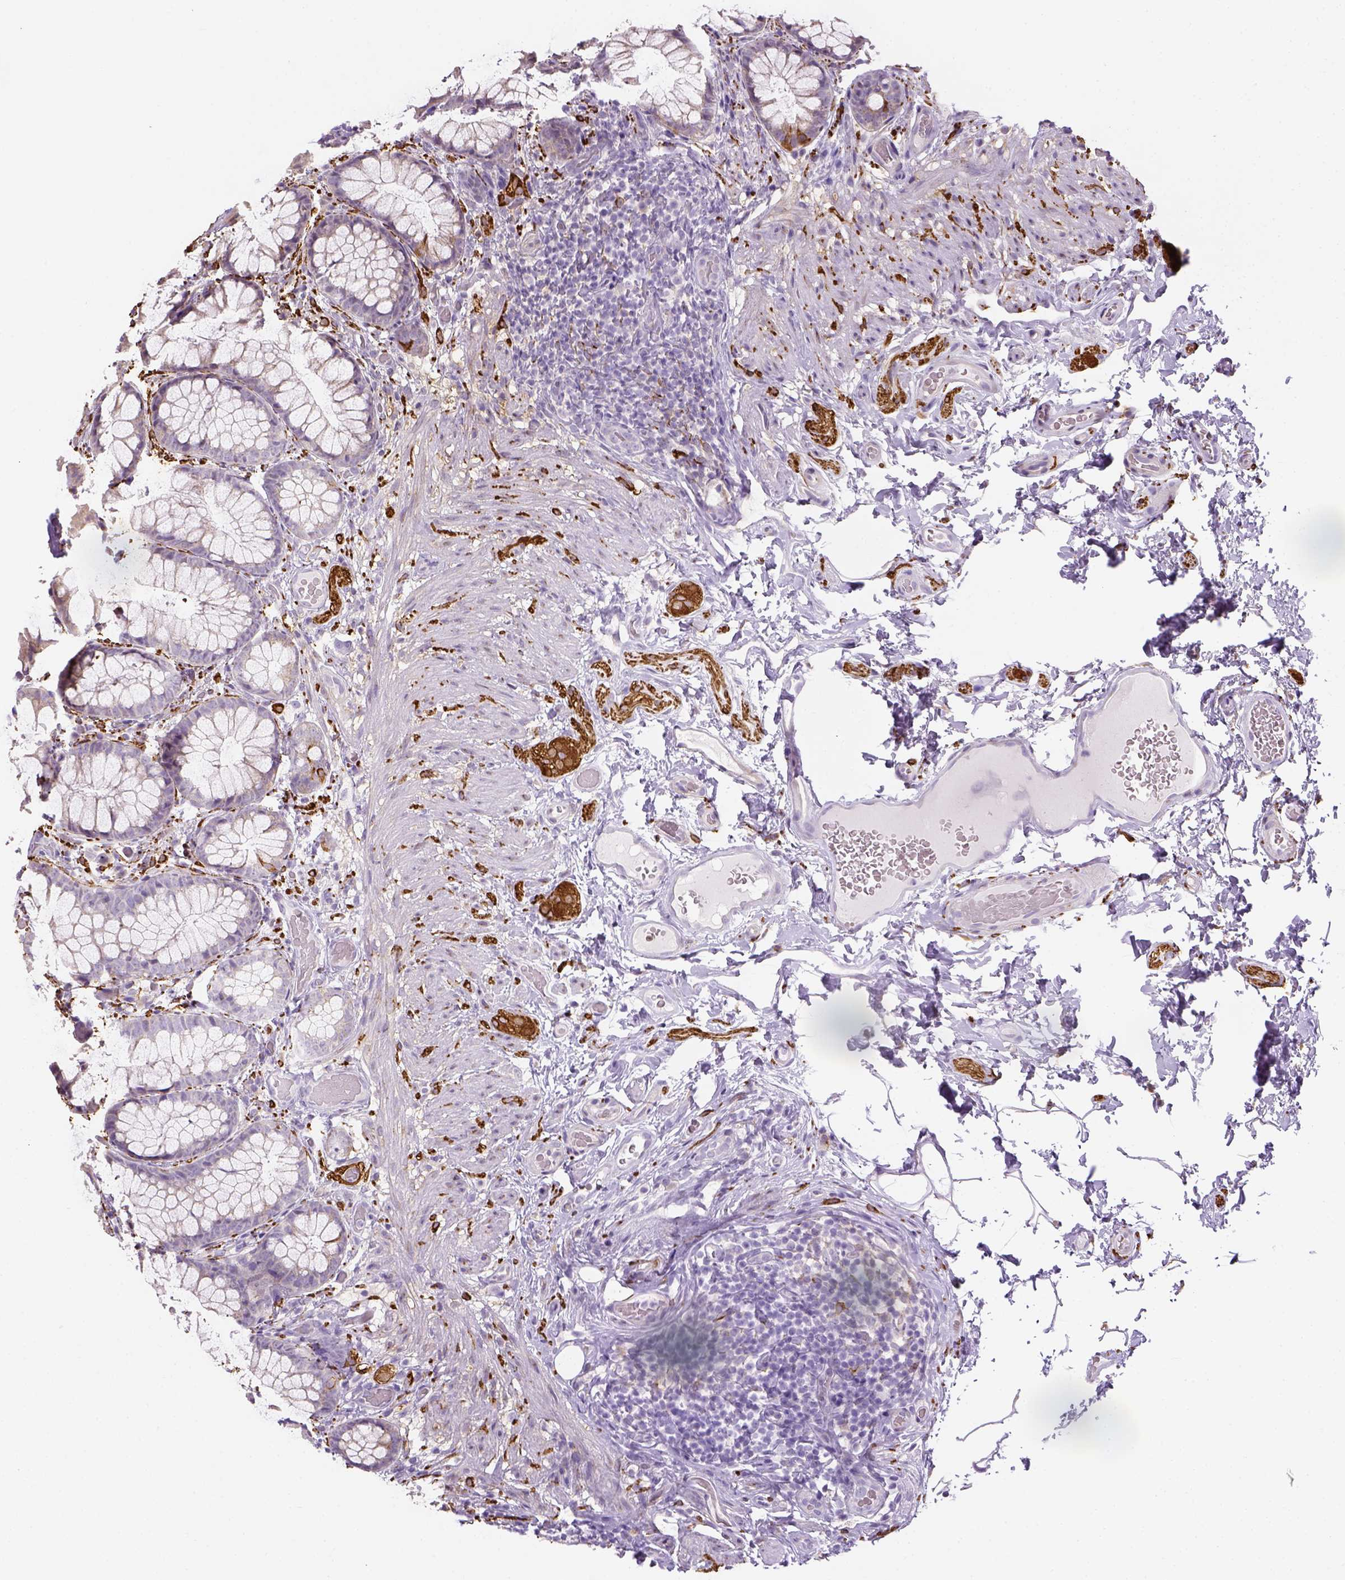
{"staining": {"intensity": "strong", "quantity": "<25%", "location": "cytoplasmic/membranous"}, "tissue": "rectum", "cell_type": "Glandular cells", "image_type": "normal", "snomed": [{"axis": "morphology", "description": "Normal tissue, NOS"}, {"axis": "topography", "description": "Rectum"}], "caption": "High-power microscopy captured an immunohistochemistry (IHC) image of unremarkable rectum, revealing strong cytoplasmic/membranous staining in about <25% of glandular cells.", "gene": "CACNB1", "patient": {"sex": "female", "age": 62}}